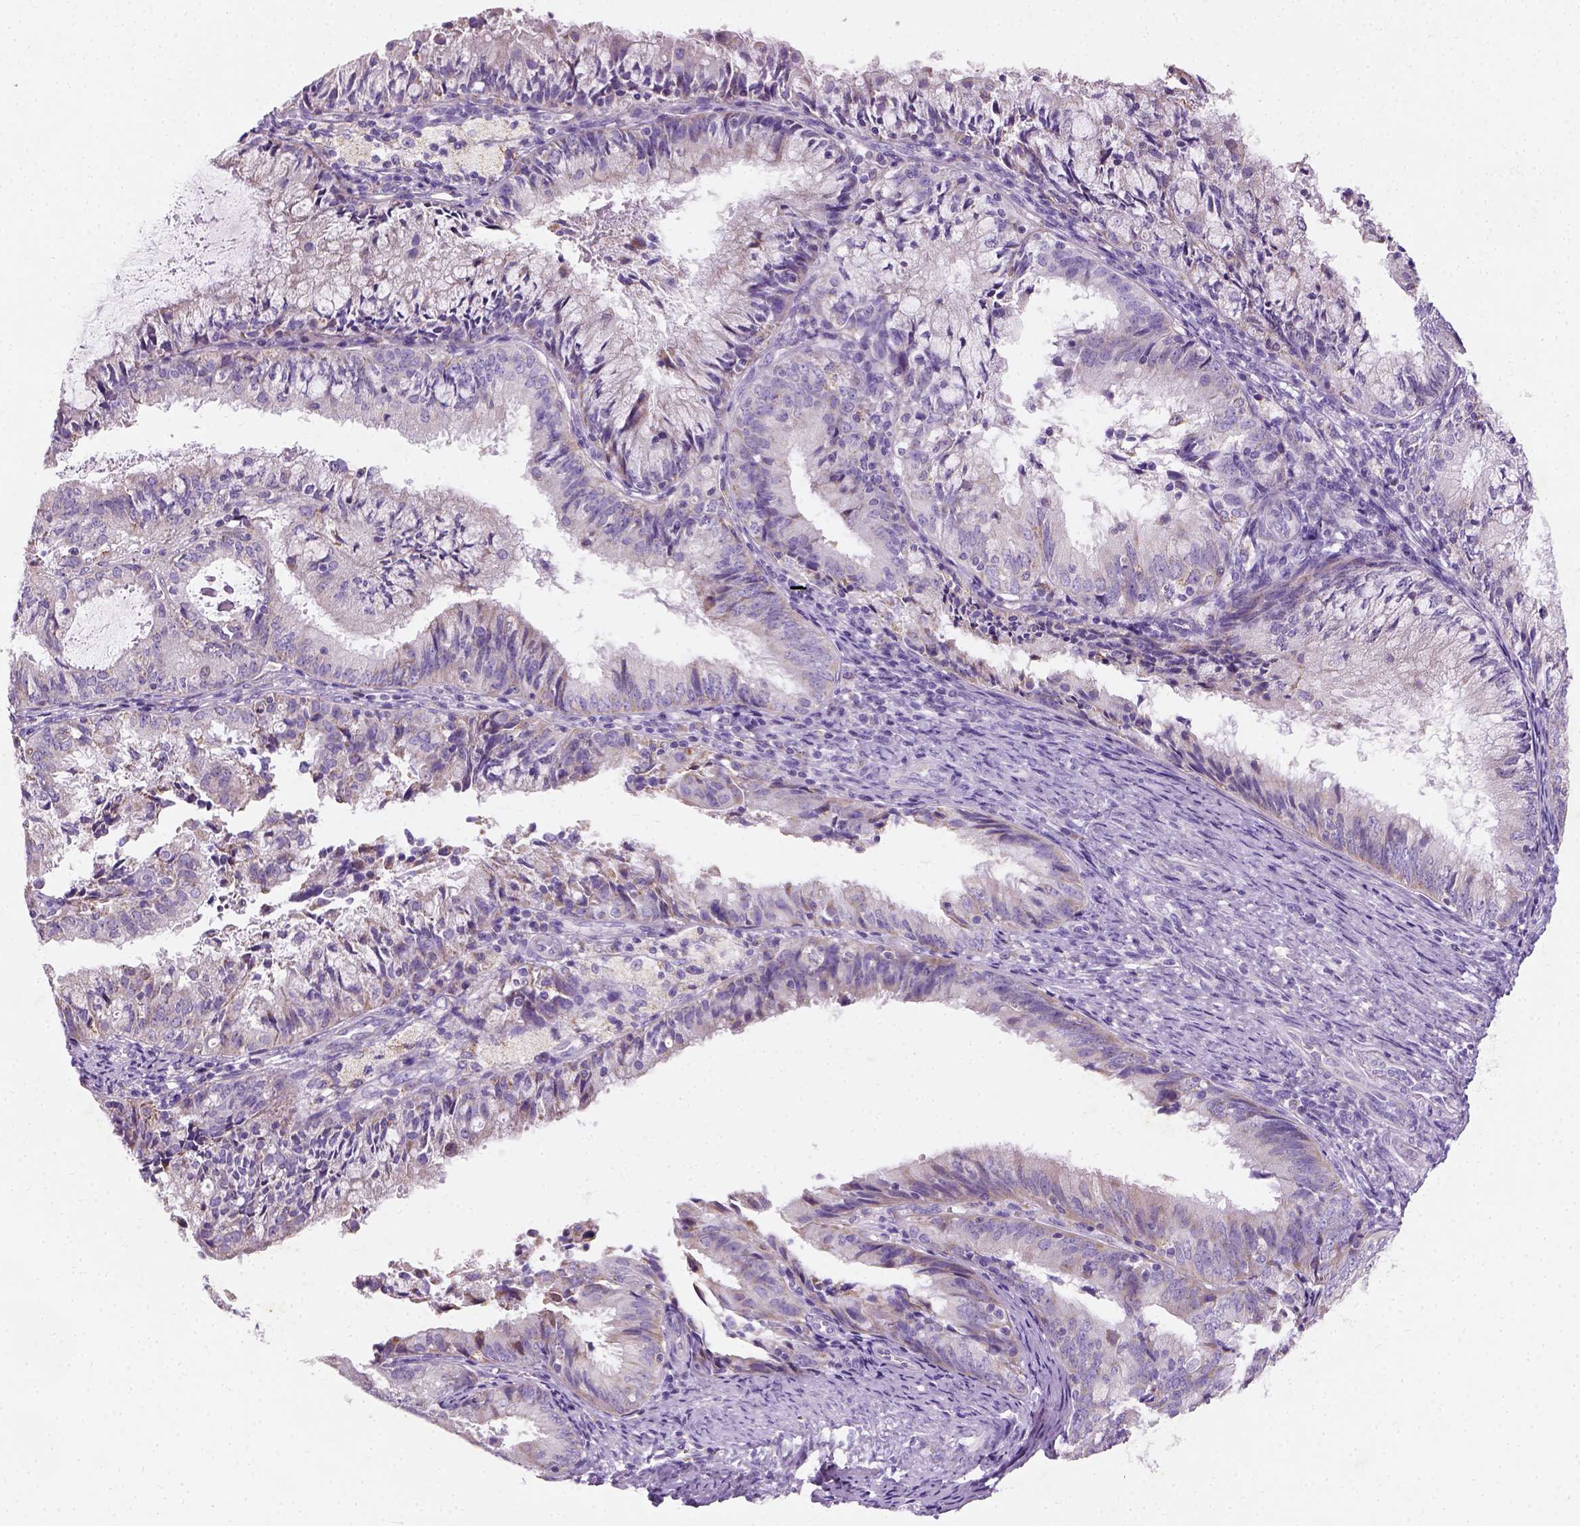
{"staining": {"intensity": "negative", "quantity": "none", "location": "none"}, "tissue": "endometrial cancer", "cell_type": "Tumor cells", "image_type": "cancer", "snomed": [{"axis": "morphology", "description": "Adenocarcinoma, NOS"}, {"axis": "topography", "description": "Endometrium"}], "caption": "High magnification brightfield microscopy of adenocarcinoma (endometrial) stained with DAB (brown) and counterstained with hematoxylin (blue): tumor cells show no significant staining.", "gene": "CHODL", "patient": {"sex": "female", "age": 57}}